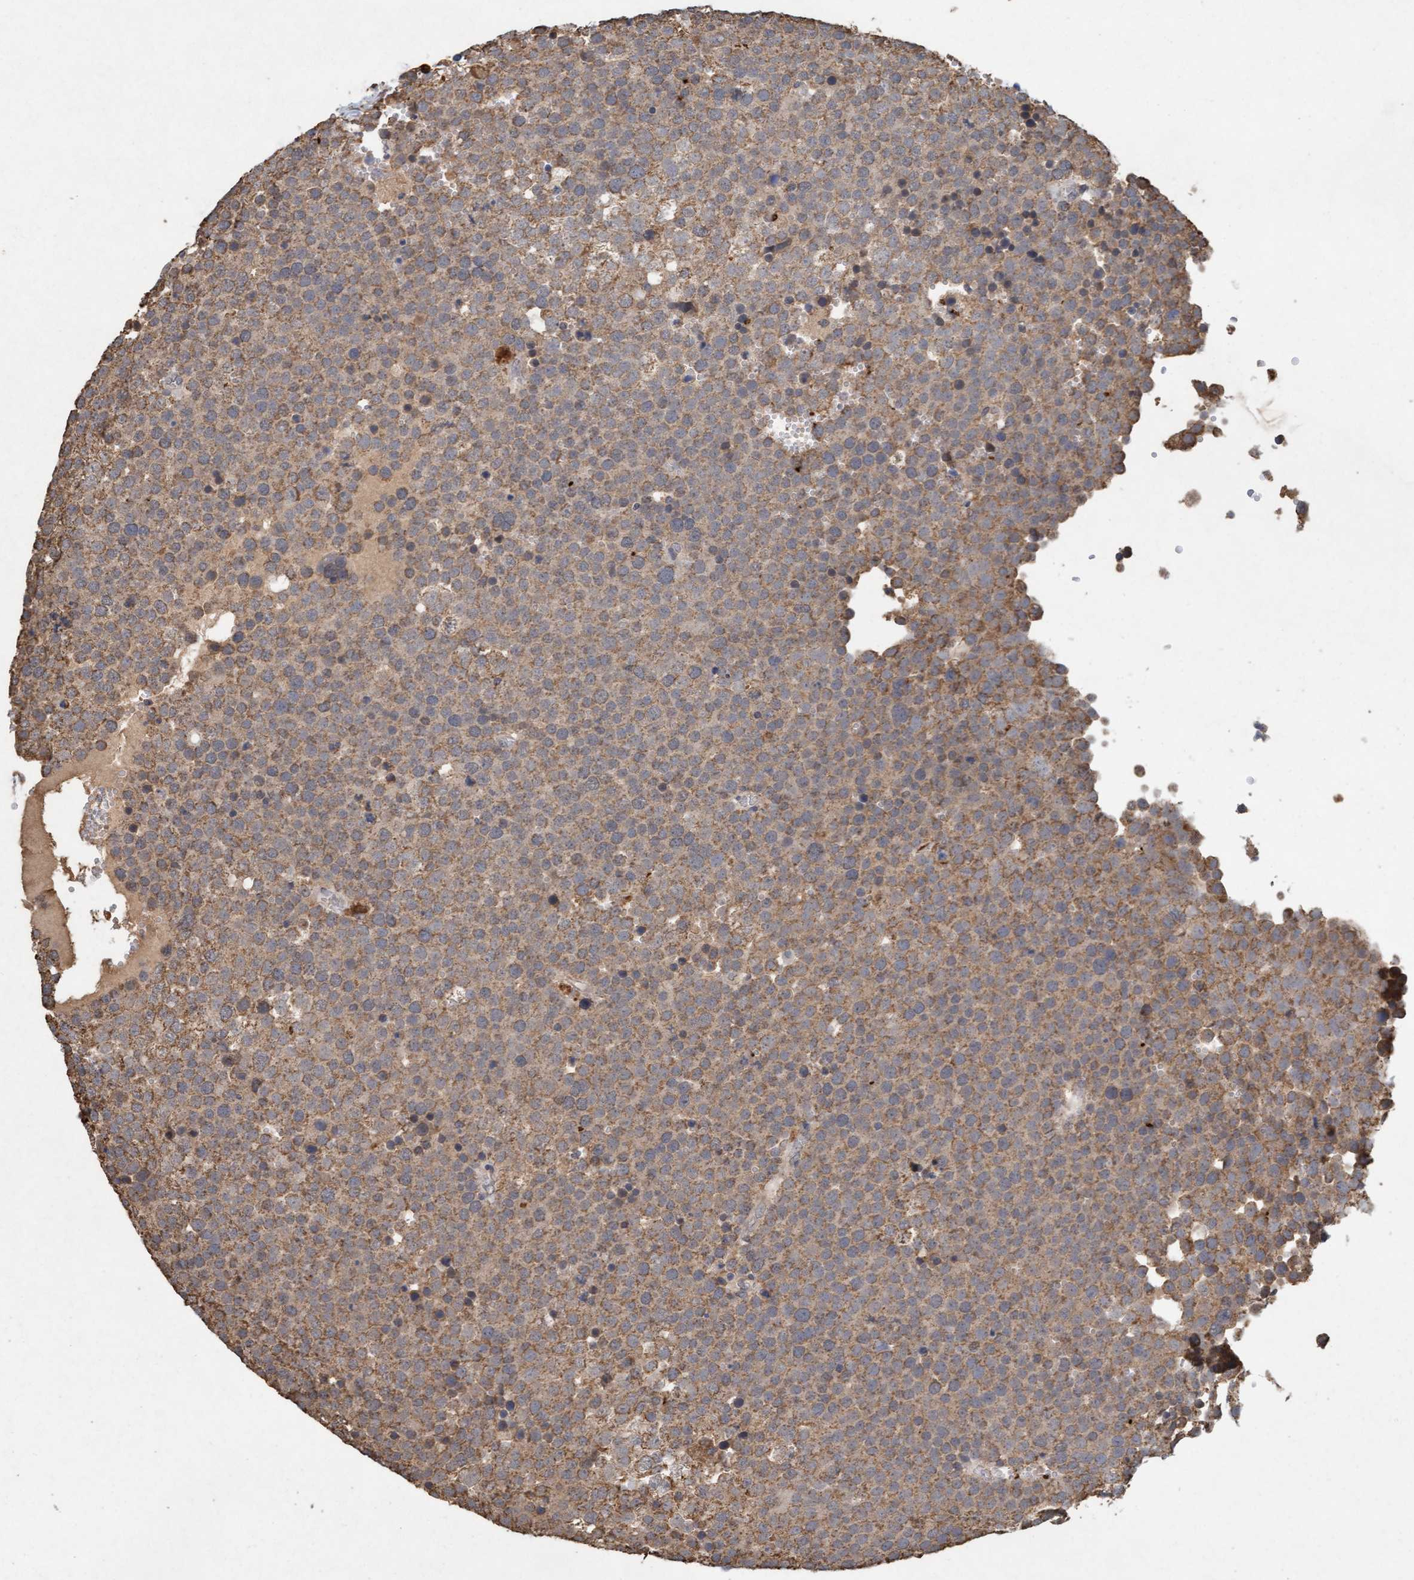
{"staining": {"intensity": "weak", "quantity": ">75%", "location": "cytoplasmic/membranous"}, "tissue": "testis cancer", "cell_type": "Tumor cells", "image_type": "cancer", "snomed": [{"axis": "morphology", "description": "Seminoma, NOS"}, {"axis": "topography", "description": "Testis"}], "caption": "Protein staining shows weak cytoplasmic/membranous staining in approximately >75% of tumor cells in seminoma (testis).", "gene": "VSIG8", "patient": {"sex": "male", "age": 71}}